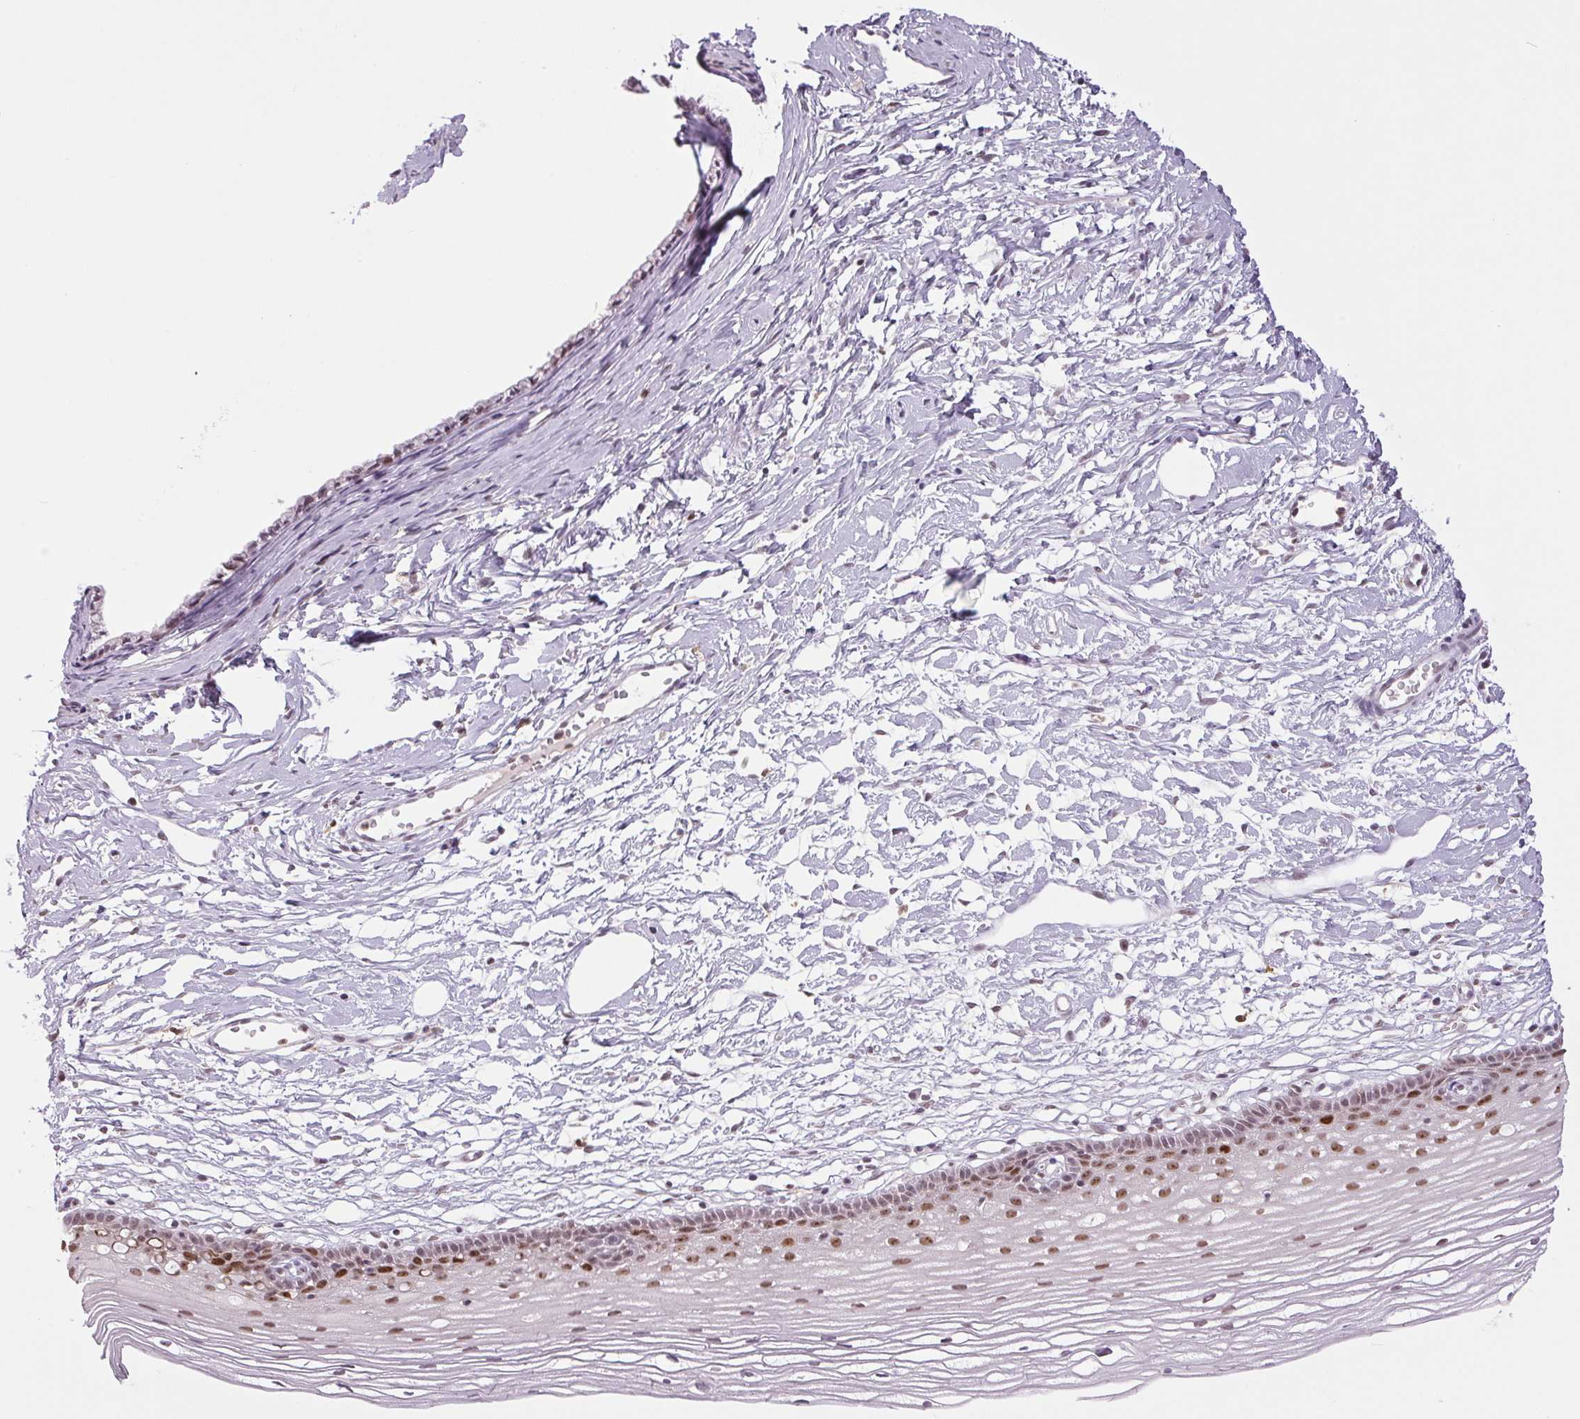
{"staining": {"intensity": "moderate", "quantity": "25%-75%", "location": "nuclear"}, "tissue": "cervix", "cell_type": "Squamous epithelial cells", "image_type": "normal", "snomed": [{"axis": "morphology", "description": "Normal tissue, NOS"}, {"axis": "topography", "description": "Cervix"}], "caption": "Immunohistochemical staining of unremarkable cervix shows moderate nuclear protein expression in approximately 25%-75% of squamous epithelial cells. The staining is performed using DAB brown chromogen to label protein expression. The nuclei are counter-stained blue using hematoxylin.", "gene": "SMIM6", "patient": {"sex": "female", "age": 40}}